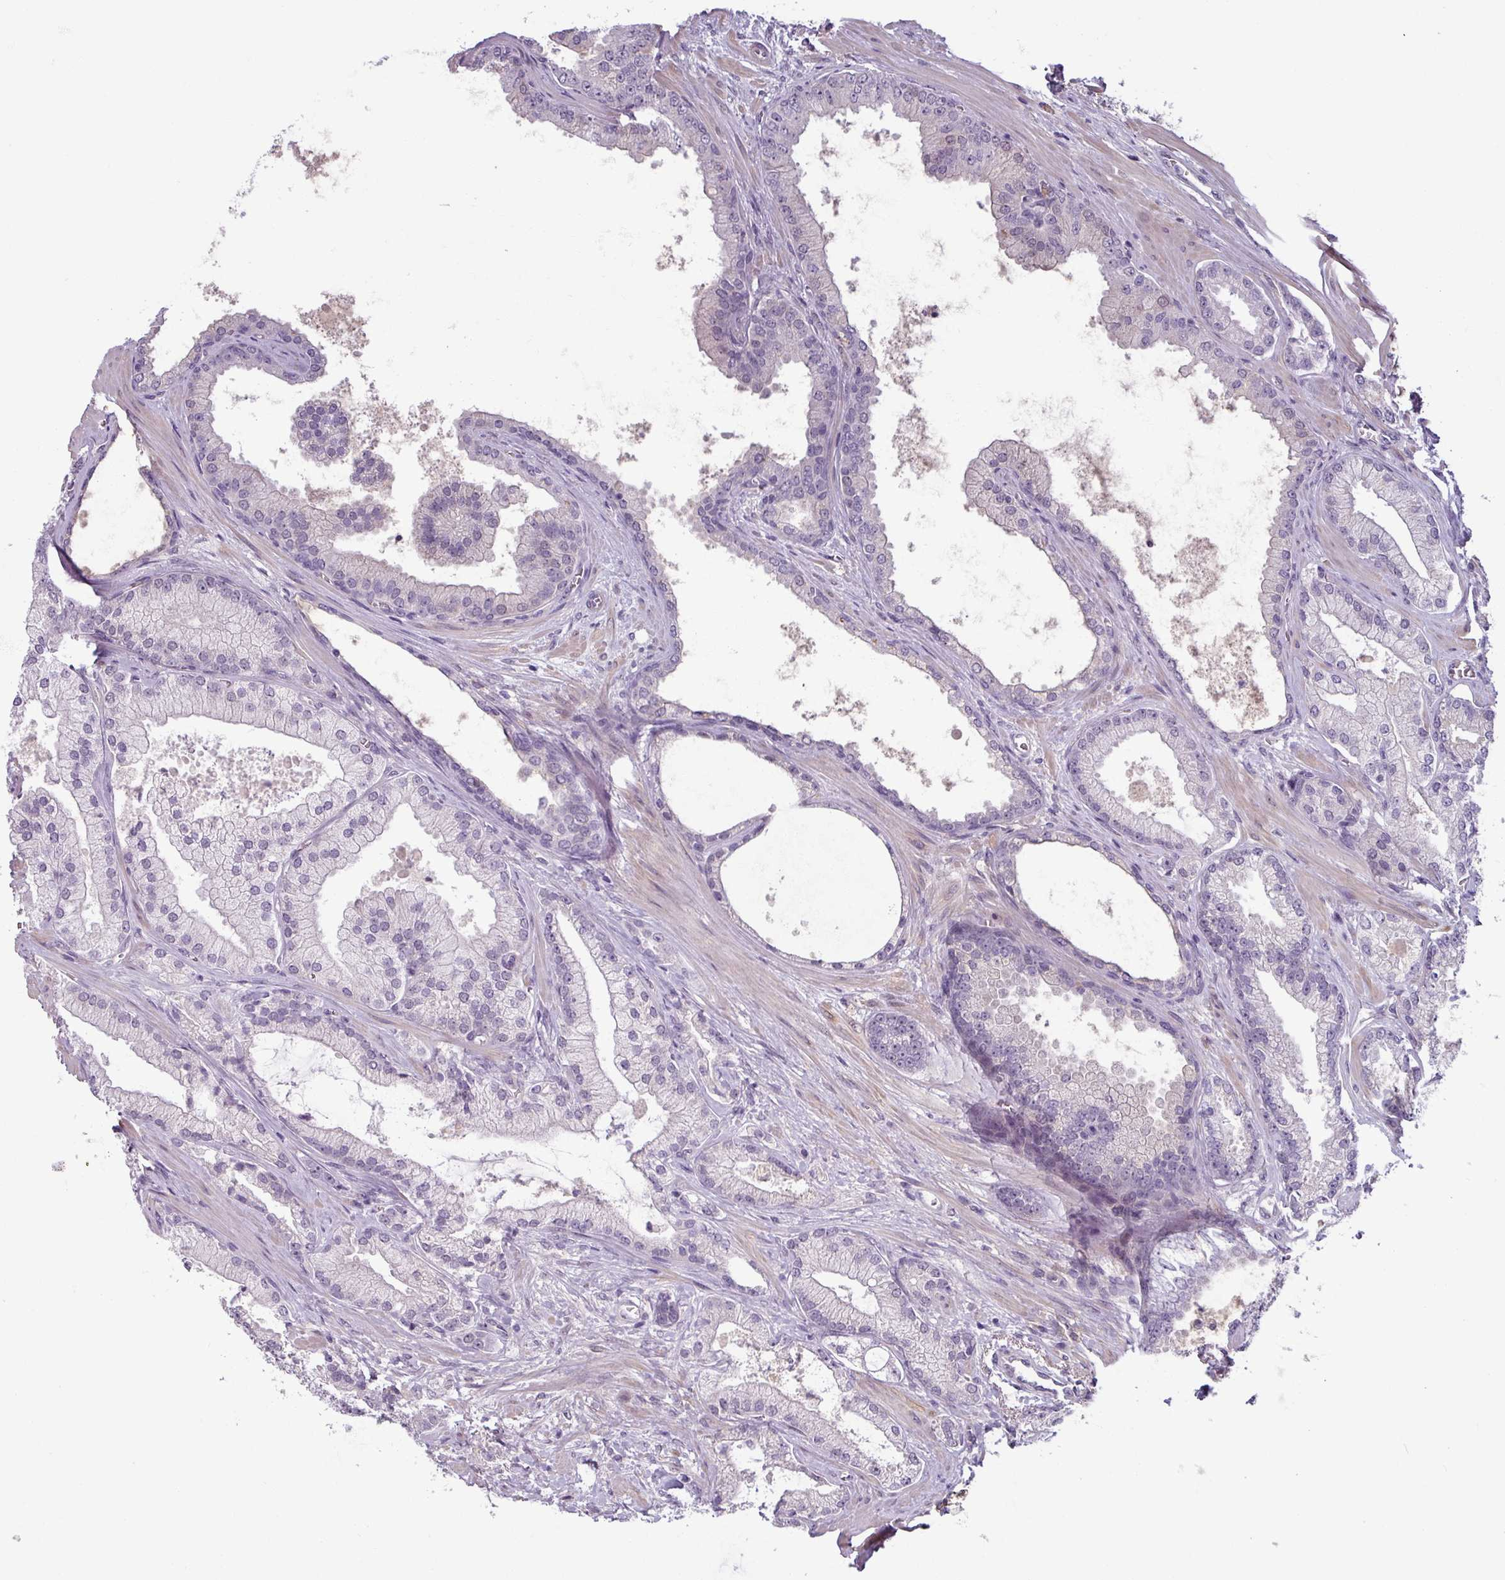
{"staining": {"intensity": "negative", "quantity": "none", "location": "none"}, "tissue": "prostate cancer", "cell_type": "Tumor cells", "image_type": "cancer", "snomed": [{"axis": "morphology", "description": "Adenocarcinoma, High grade"}, {"axis": "topography", "description": "Prostate"}], "caption": "This is a histopathology image of immunohistochemistry (IHC) staining of prostate cancer (adenocarcinoma (high-grade)), which shows no staining in tumor cells. Nuclei are stained in blue.", "gene": "UVSSA", "patient": {"sex": "male", "age": 68}}